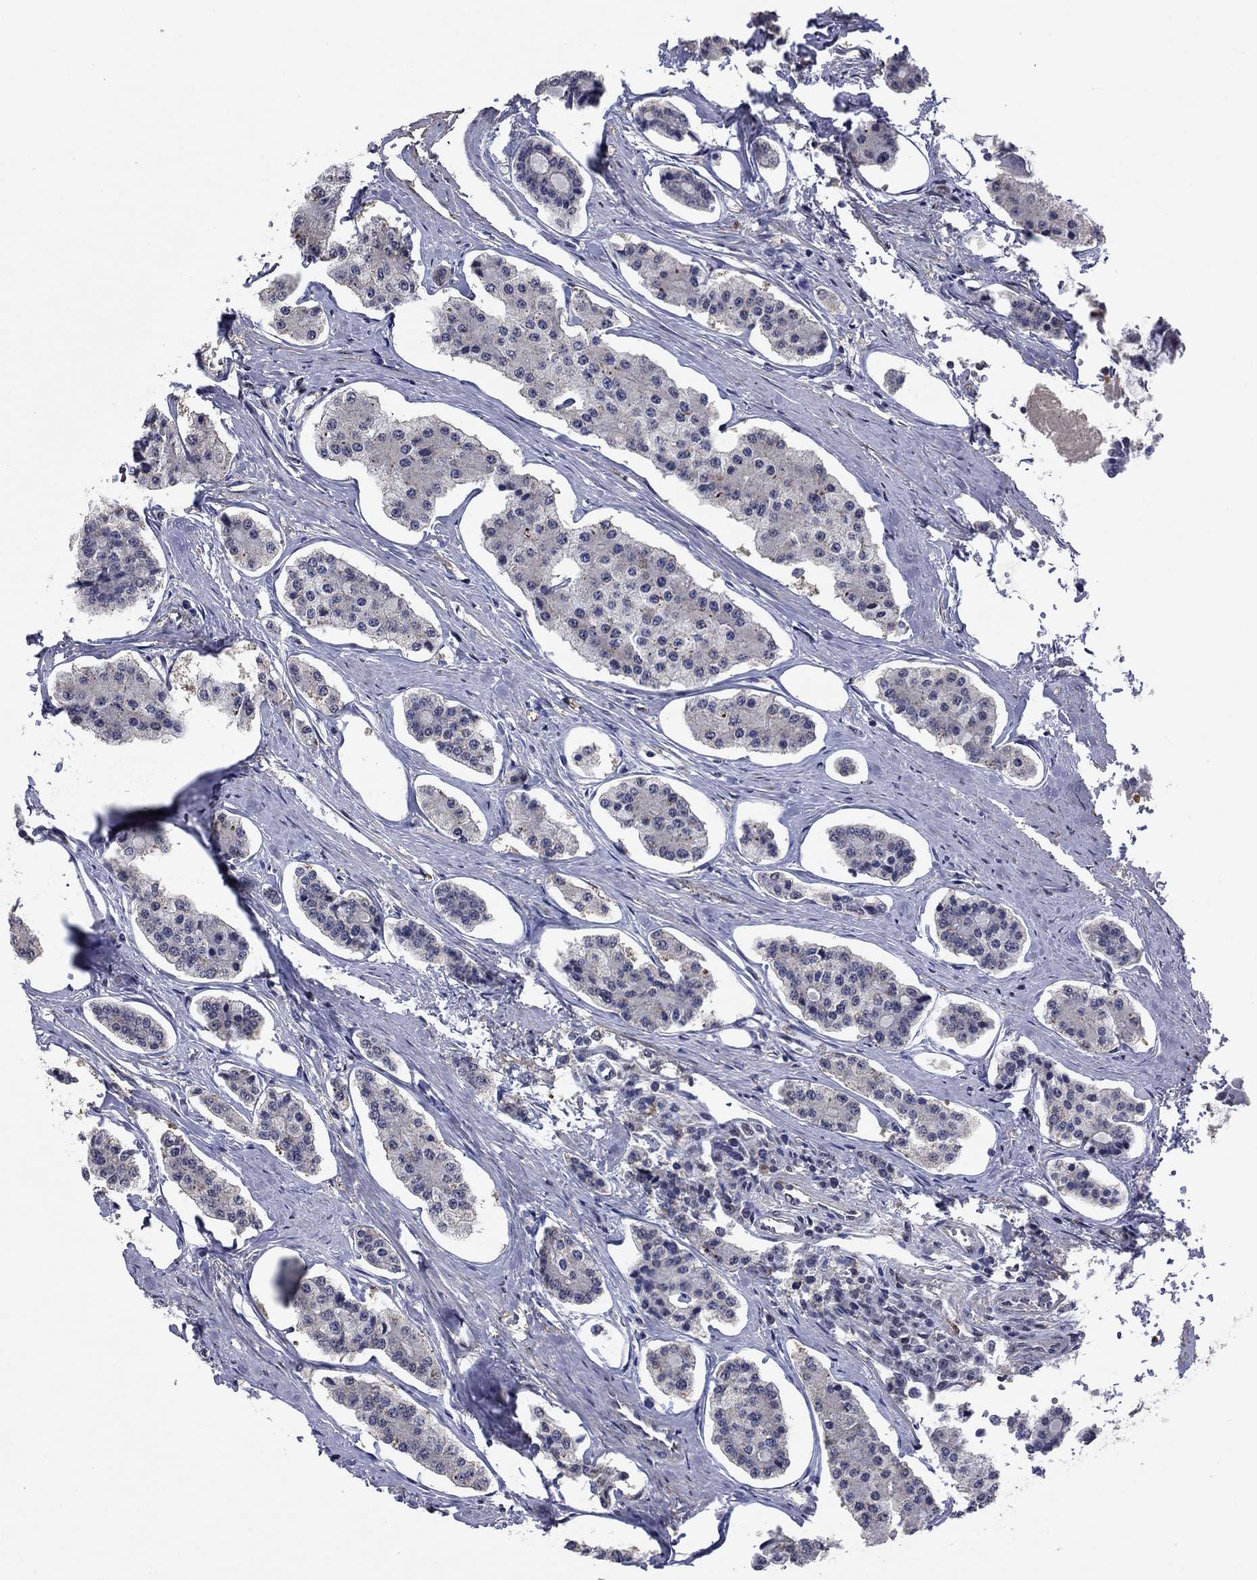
{"staining": {"intensity": "negative", "quantity": "none", "location": "none"}, "tissue": "carcinoid", "cell_type": "Tumor cells", "image_type": "cancer", "snomed": [{"axis": "morphology", "description": "Carcinoid, malignant, NOS"}, {"axis": "topography", "description": "Small intestine"}], "caption": "Tumor cells show no significant protein positivity in carcinoid.", "gene": "TYMS", "patient": {"sex": "female", "age": 65}}